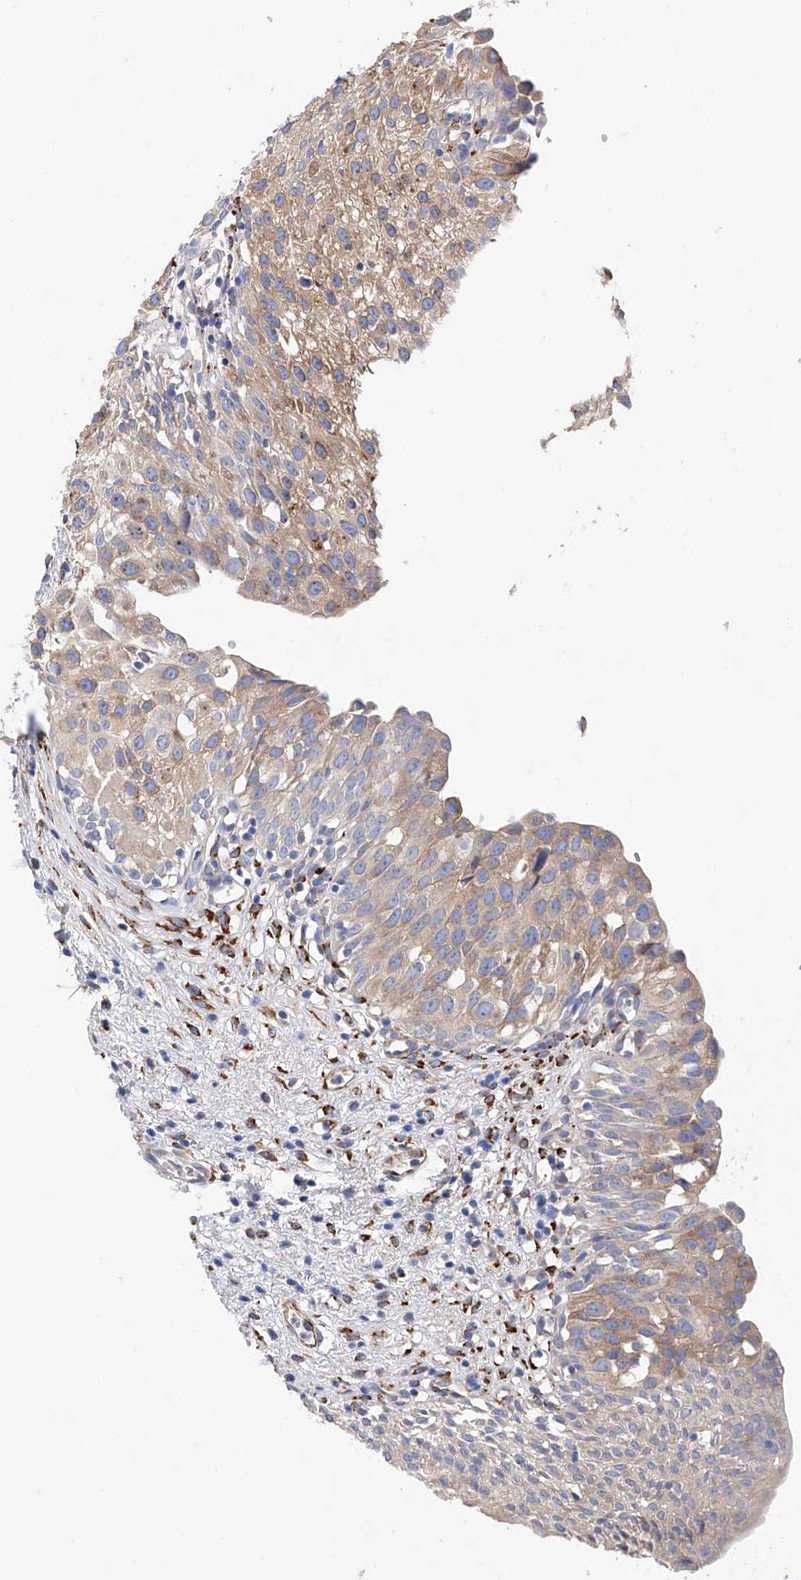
{"staining": {"intensity": "weak", "quantity": "25%-75%", "location": "cytoplasmic/membranous"}, "tissue": "urinary bladder", "cell_type": "Urothelial cells", "image_type": "normal", "snomed": [{"axis": "morphology", "description": "Normal tissue, NOS"}, {"axis": "topography", "description": "Urinary bladder"}], "caption": "The histopathology image displays a brown stain indicating the presence of a protein in the cytoplasmic/membranous of urothelial cells in urinary bladder. (brown staining indicates protein expression, while blue staining denotes nuclei).", "gene": "PDIA5", "patient": {"sex": "male", "age": 51}}